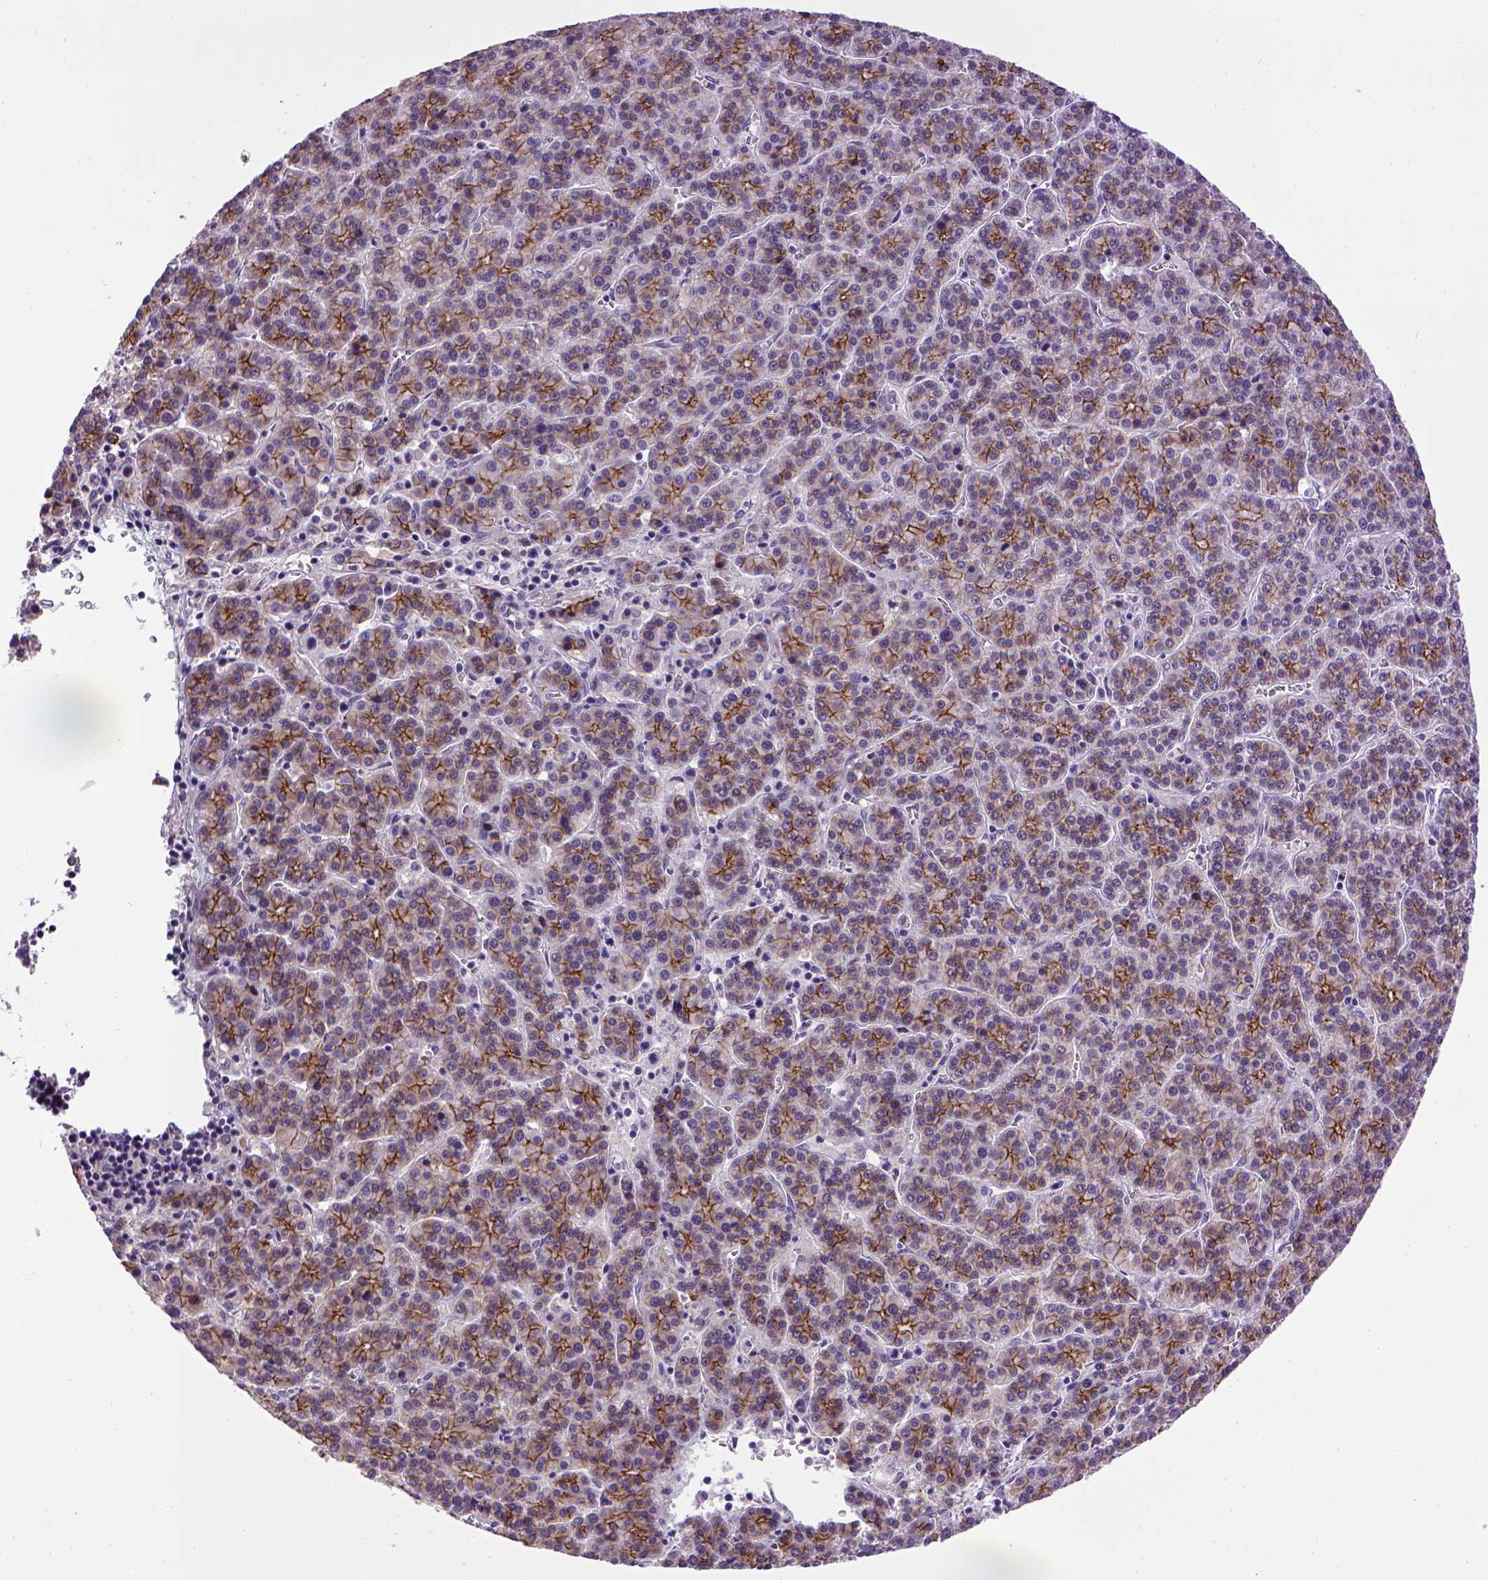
{"staining": {"intensity": "strong", "quantity": "25%-75%", "location": "cytoplasmic/membranous"}, "tissue": "liver cancer", "cell_type": "Tumor cells", "image_type": "cancer", "snomed": [{"axis": "morphology", "description": "Carcinoma, Hepatocellular, NOS"}, {"axis": "topography", "description": "Liver"}], "caption": "Liver cancer (hepatocellular carcinoma) stained with immunohistochemistry (IHC) demonstrates strong cytoplasmic/membranous staining in approximately 25%-75% of tumor cells.", "gene": "CDH1", "patient": {"sex": "female", "age": 58}}